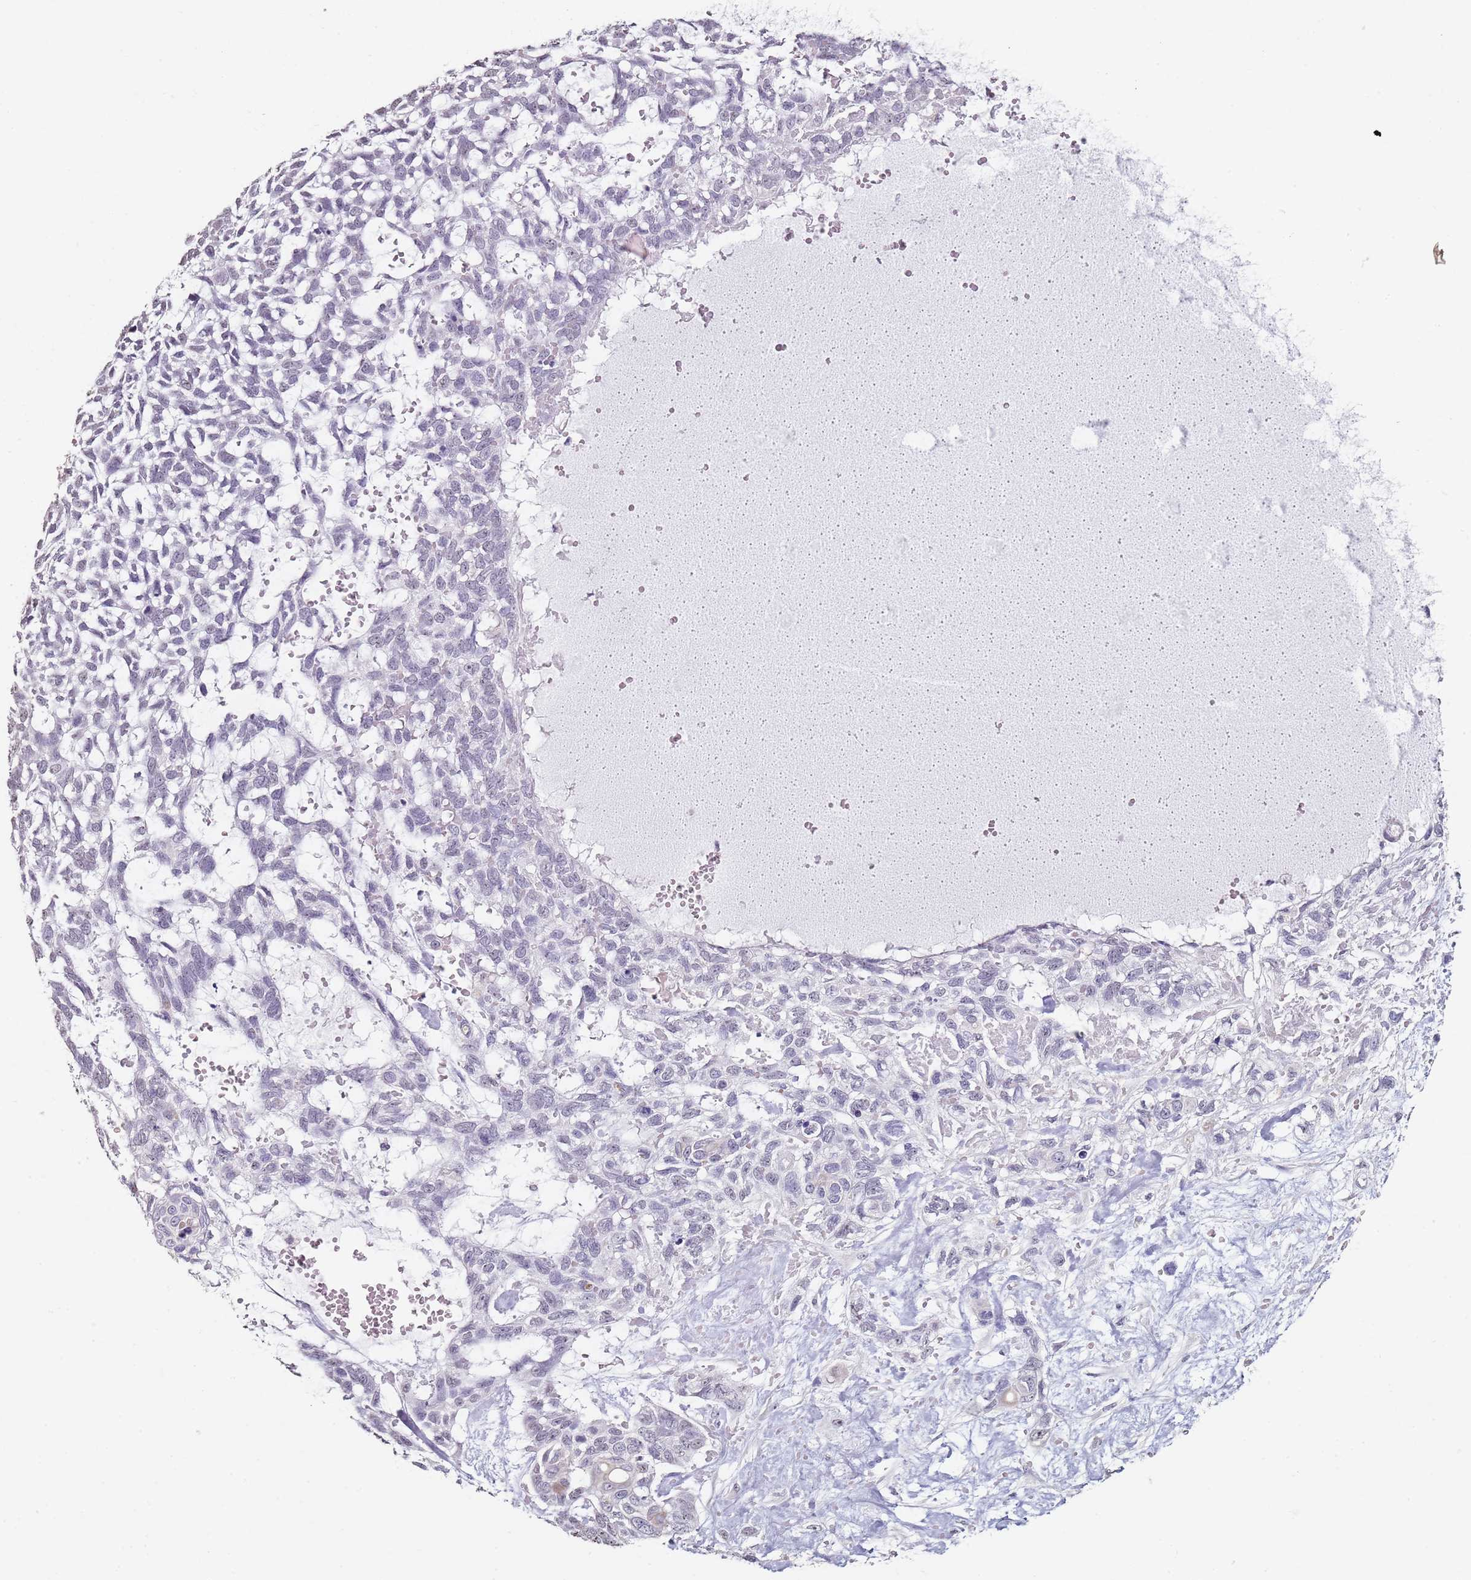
{"staining": {"intensity": "negative", "quantity": "none", "location": "none"}, "tissue": "skin cancer", "cell_type": "Tumor cells", "image_type": "cancer", "snomed": [{"axis": "morphology", "description": "Basal cell carcinoma"}, {"axis": "topography", "description": "Skin"}], "caption": "DAB (3,3'-diaminobenzidine) immunohistochemical staining of skin cancer exhibits no significant staining in tumor cells.", "gene": "DNAH11", "patient": {"sex": "male", "age": 88}}